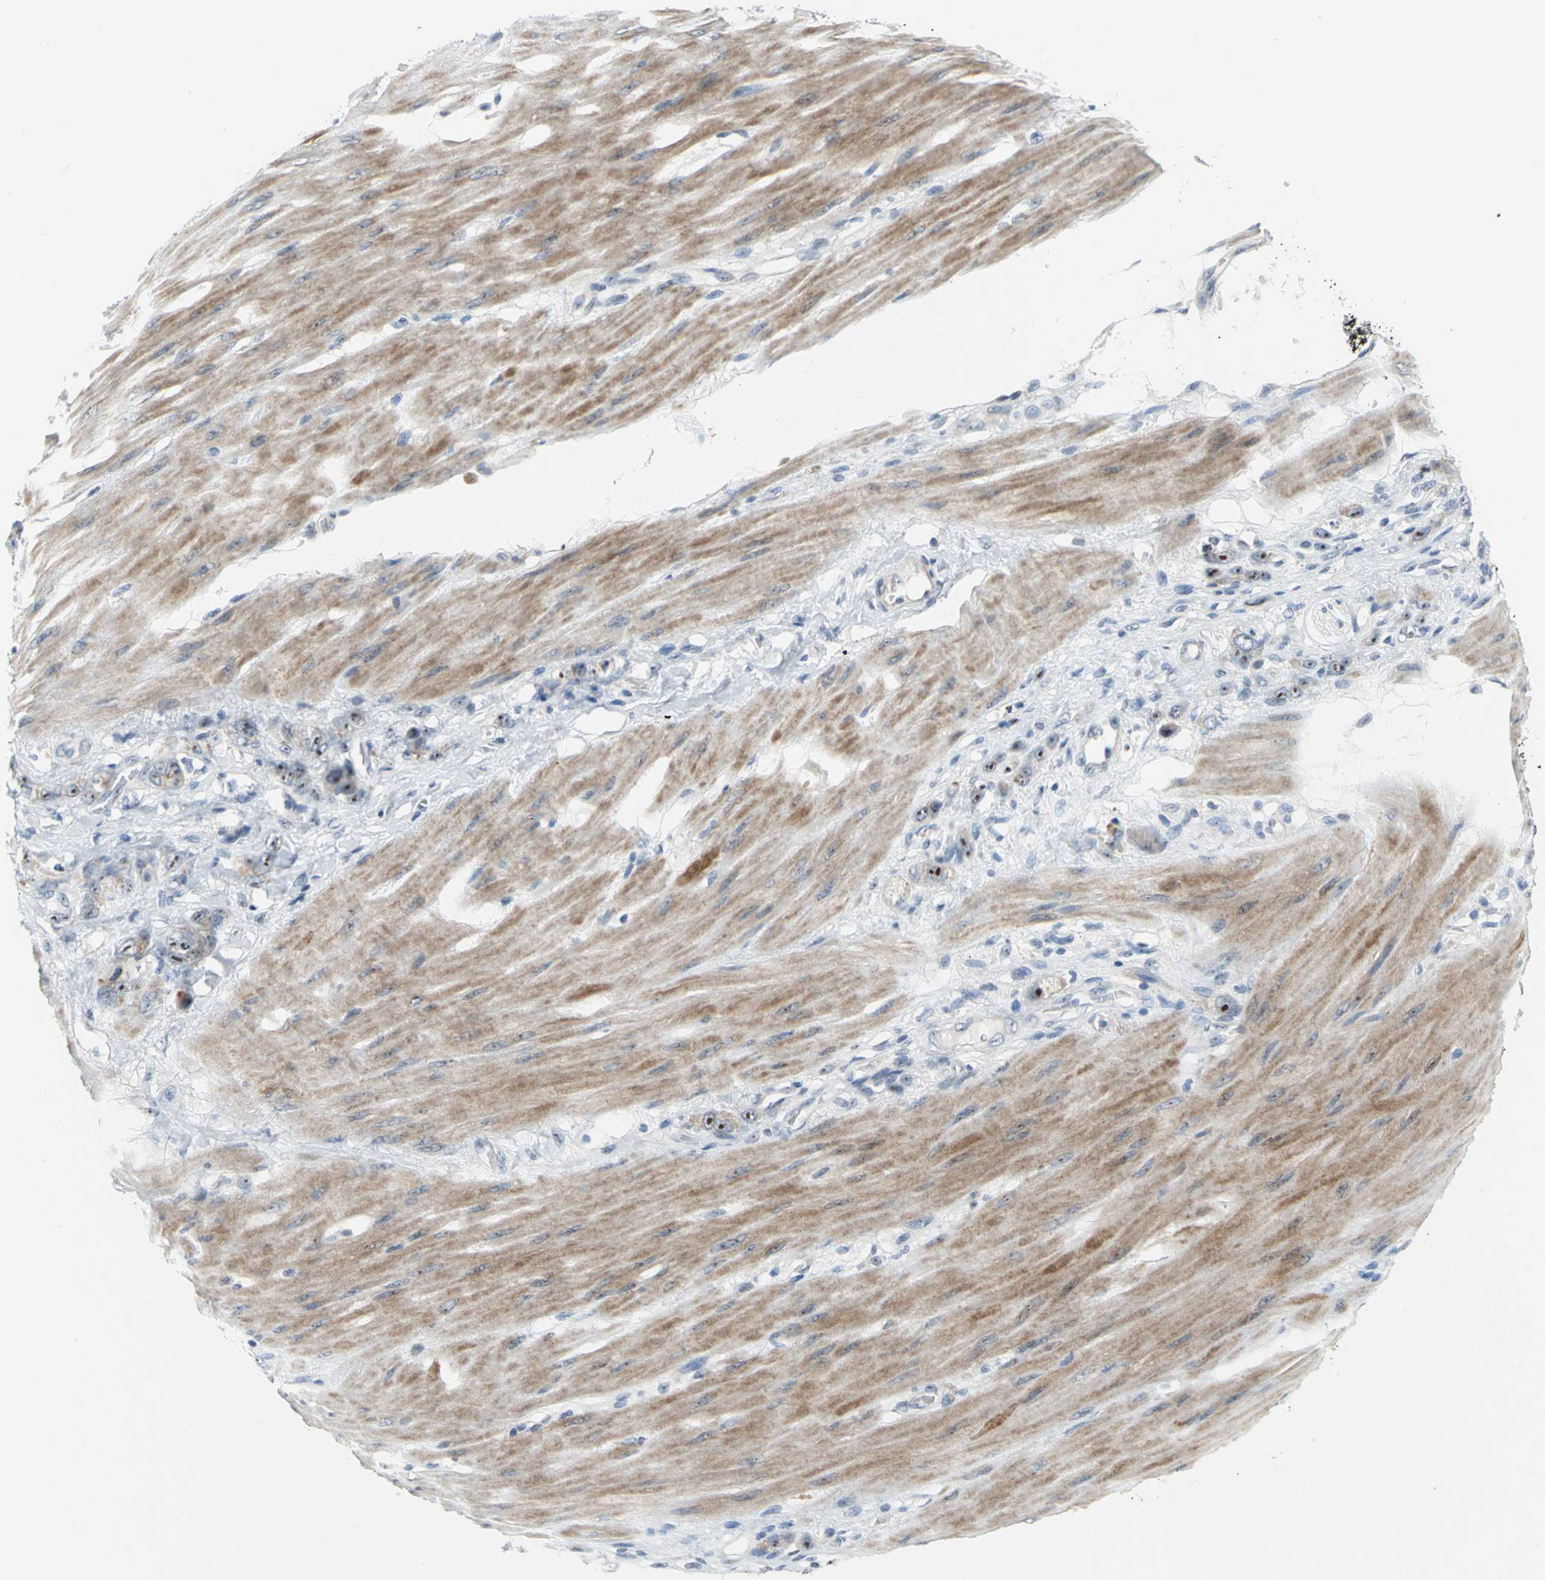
{"staining": {"intensity": "strong", "quantity": ">75%", "location": "nuclear"}, "tissue": "stomach cancer", "cell_type": "Tumor cells", "image_type": "cancer", "snomed": [{"axis": "morphology", "description": "Adenocarcinoma, NOS"}, {"axis": "topography", "description": "Stomach"}], "caption": "A high-resolution photomicrograph shows immunohistochemistry staining of stomach adenocarcinoma, which displays strong nuclear positivity in approximately >75% of tumor cells.", "gene": "MYBBP1A", "patient": {"sex": "male", "age": 82}}